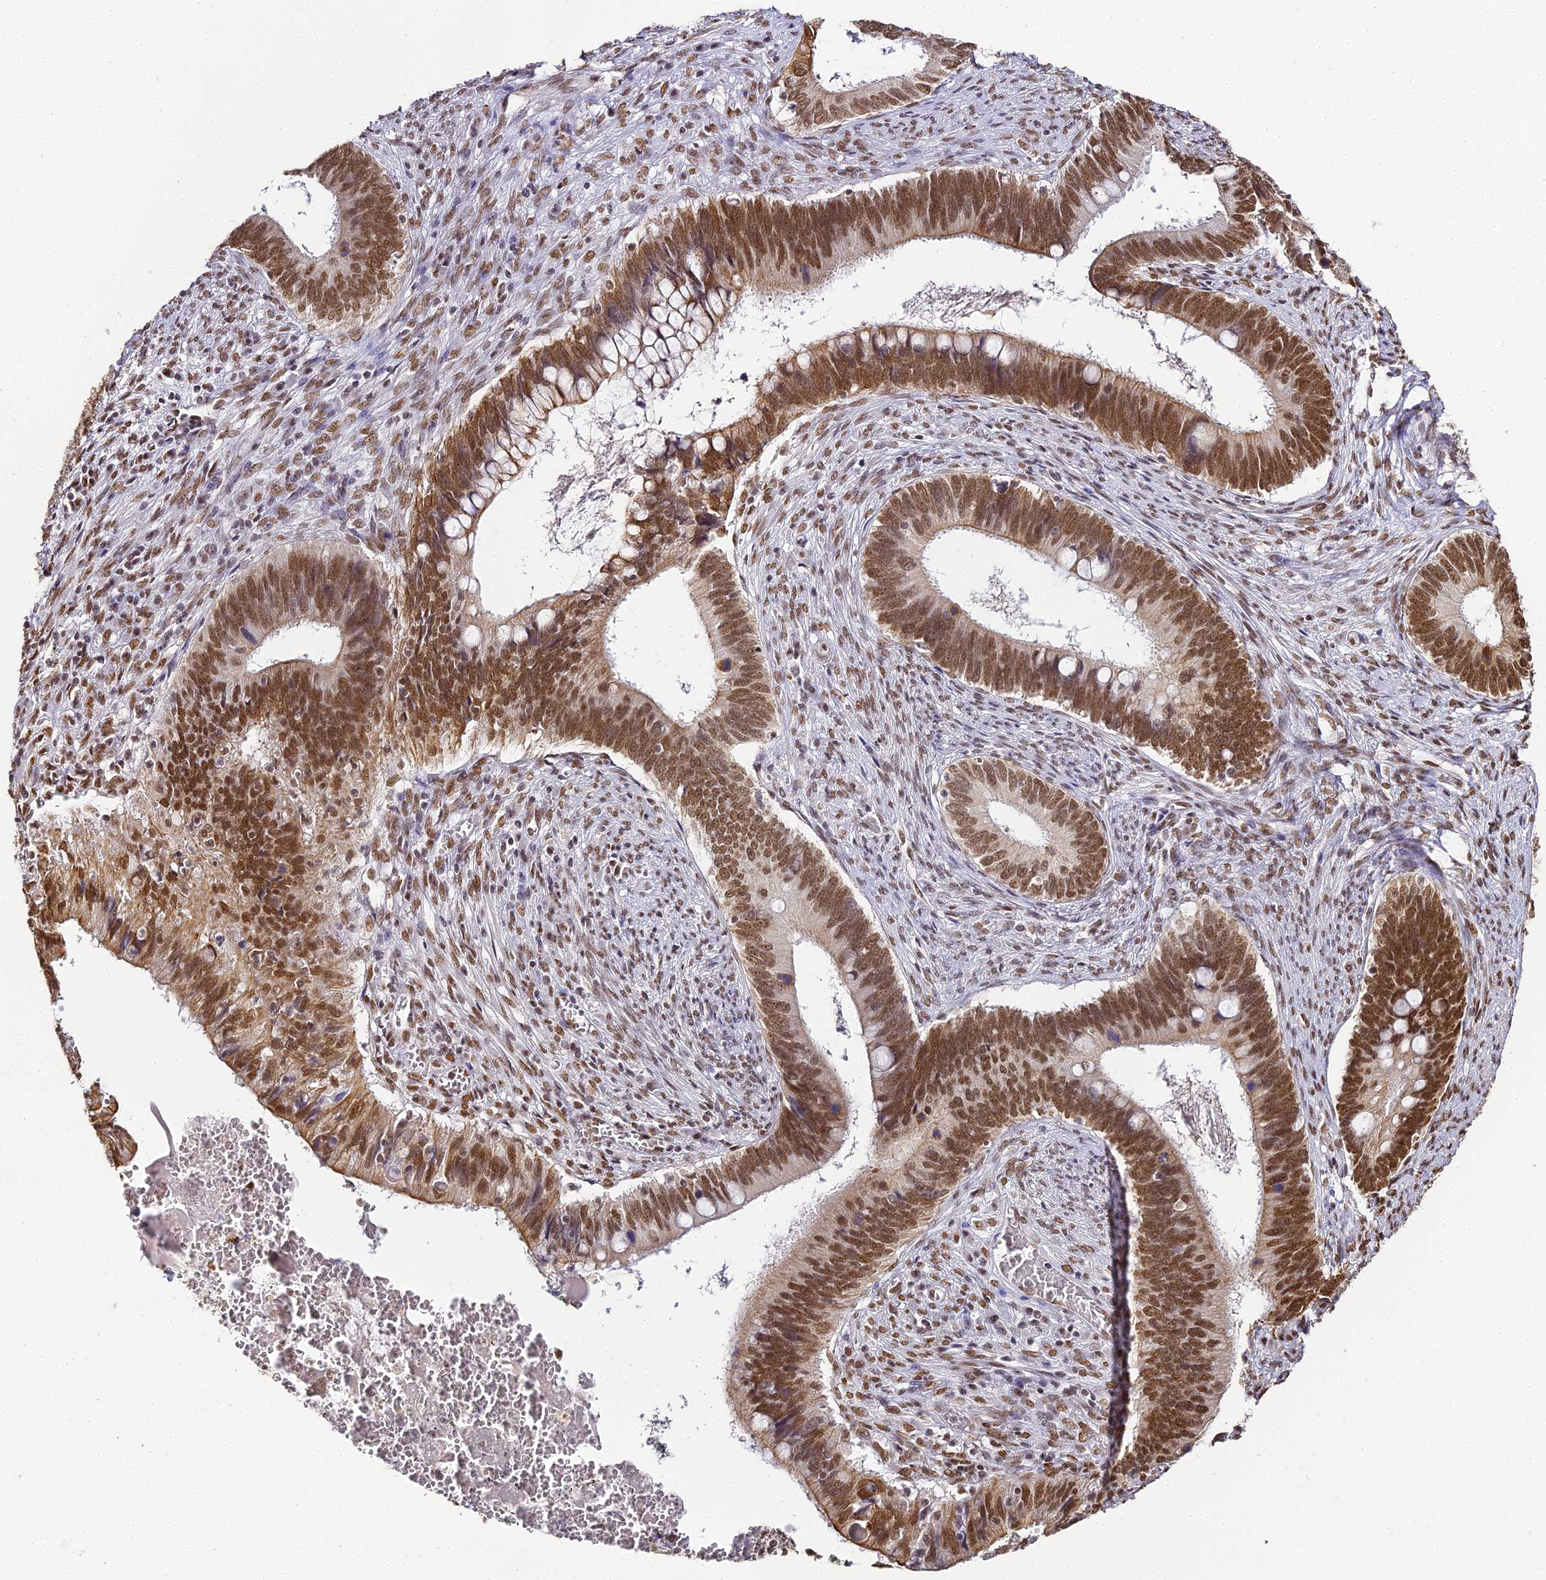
{"staining": {"intensity": "strong", "quantity": ">75%", "location": "nuclear"}, "tissue": "cervical cancer", "cell_type": "Tumor cells", "image_type": "cancer", "snomed": [{"axis": "morphology", "description": "Adenocarcinoma, NOS"}, {"axis": "topography", "description": "Cervix"}], "caption": "IHC image of neoplastic tissue: adenocarcinoma (cervical) stained using immunohistochemistry exhibits high levels of strong protein expression localized specifically in the nuclear of tumor cells, appearing as a nuclear brown color.", "gene": "HNRNPA1", "patient": {"sex": "female", "age": 42}}